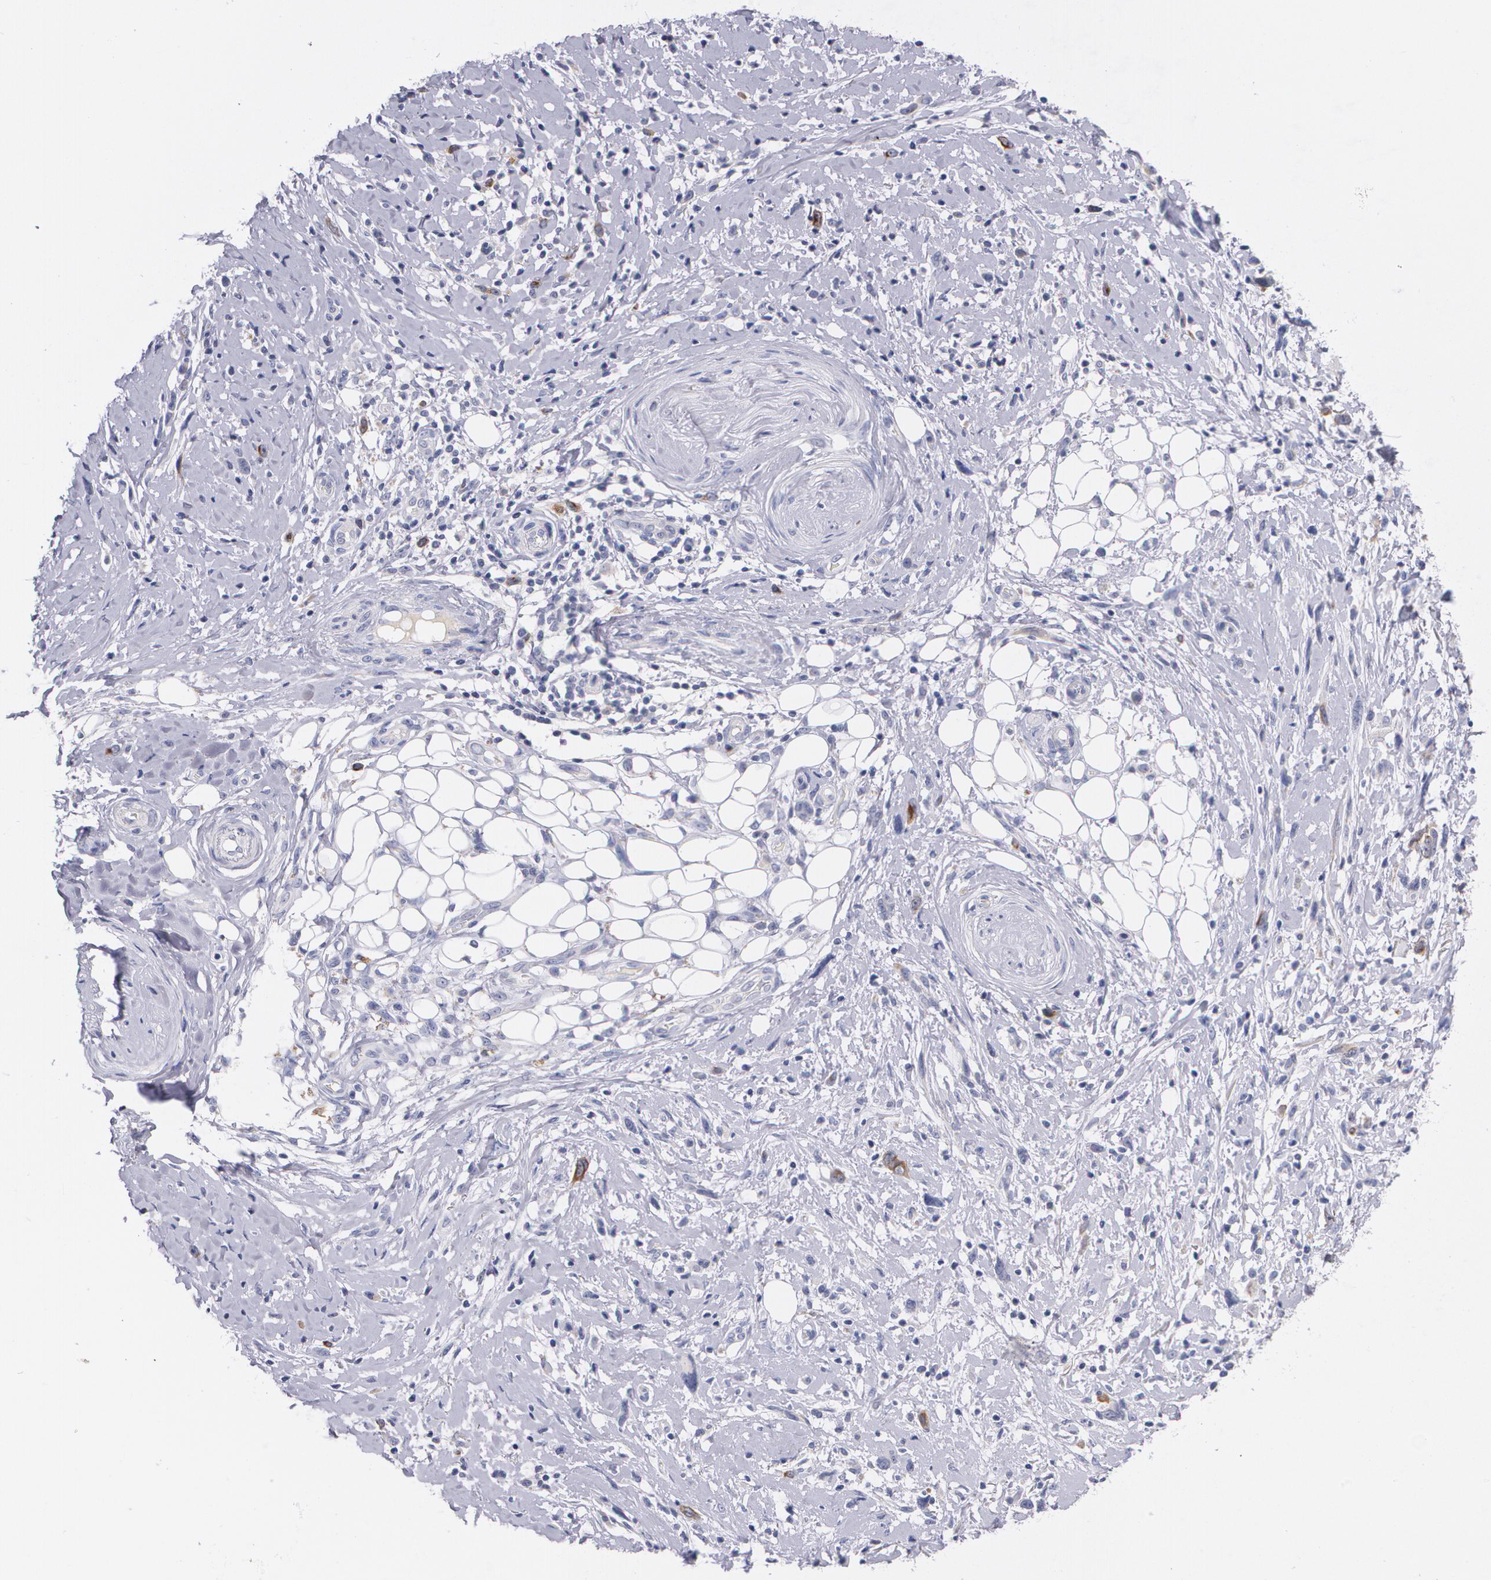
{"staining": {"intensity": "moderate", "quantity": "<25%", "location": "cytoplasmic/membranous"}, "tissue": "melanoma", "cell_type": "Tumor cells", "image_type": "cancer", "snomed": [{"axis": "morphology", "description": "Malignant melanoma, NOS"}, {"axis": "topography", "description": "Skin"}], "caption": "Melanoma tissue shows moderate cytoplasmic/membranous staining in about <25% of tumor cells, visualized by immunohistochemistry.", "gene": "HMMR", "patient": {"sex": "male", "age": 91}}